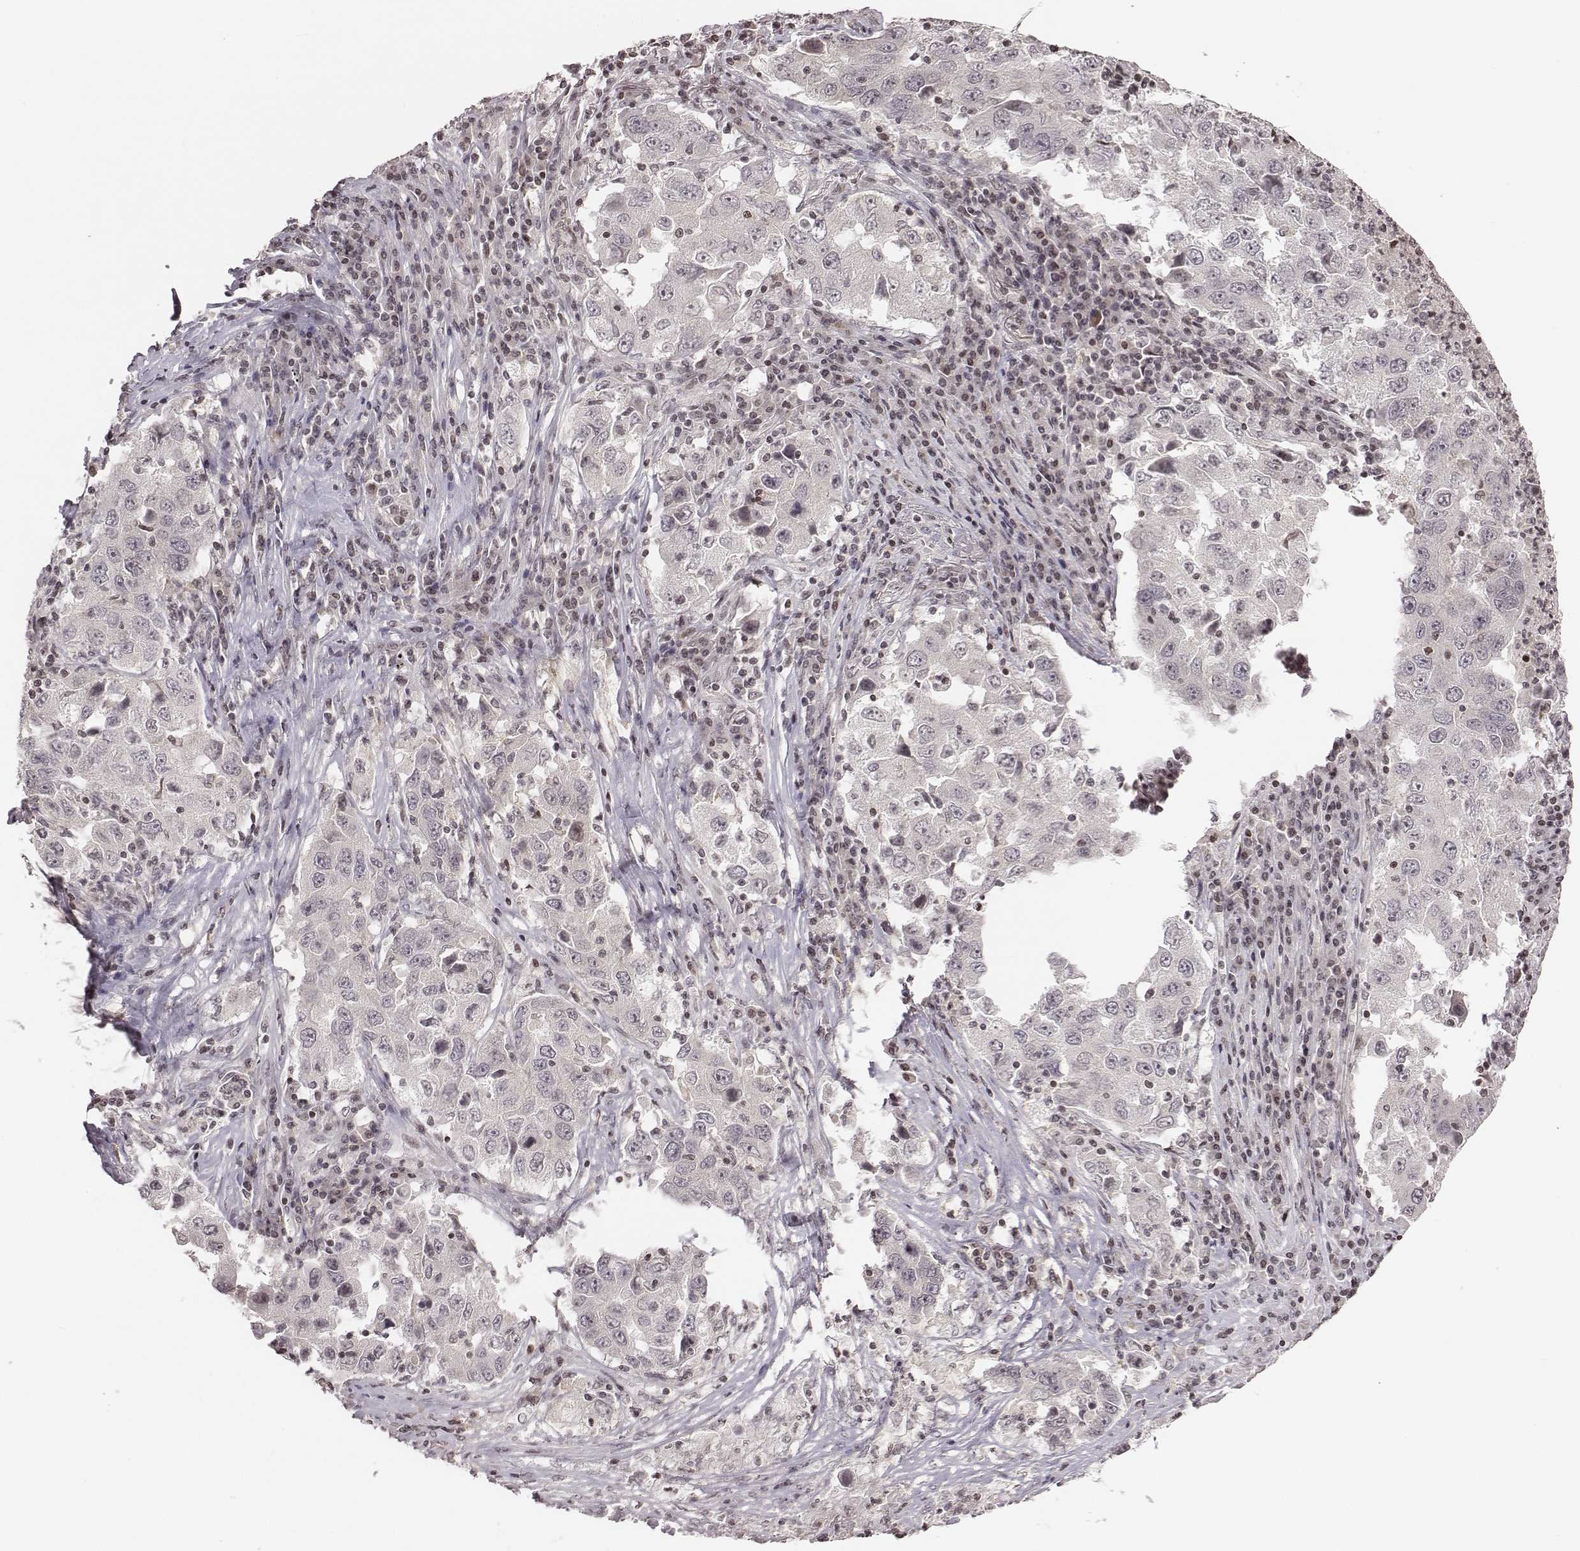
{"staining": {"intensity": "negative", "quantity": "none", "location": "none"}, "tissue": "lung cancer", "cell_type": "Tumor cells", "image_type": "cancer", "snomed": [{"axis": "morphology", "description": "Adenocarcinoma, NOS"}, {"axis": "topography", "description": "Lung"}], "caption": "Immunohistochemistry (IHC) photomicrograph of human lung cancer stained for a protein (brown), which demonstrates no expression in tumor cells.", "gene": "GRM4", "patient": {"sex": "male", "age": 73}}